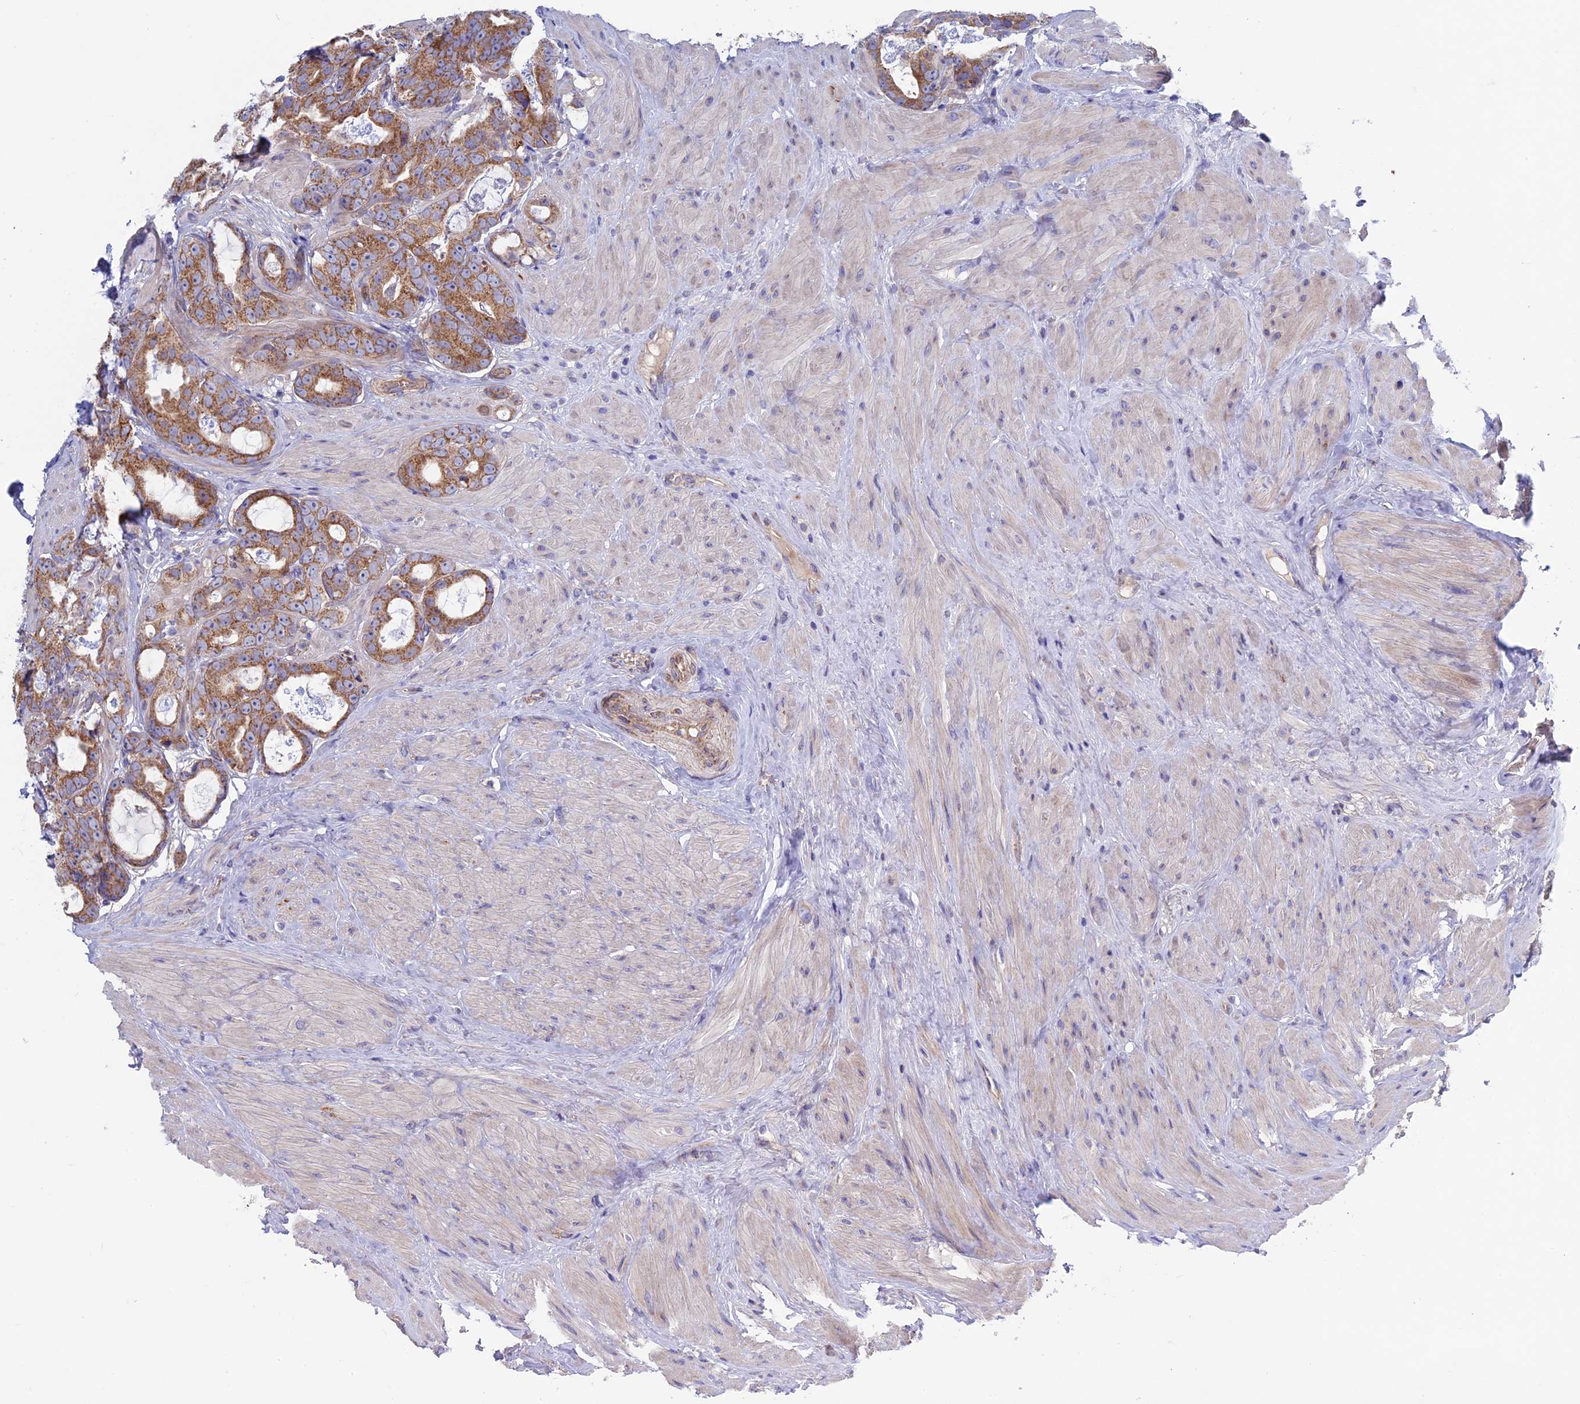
{"staining": {"intensity": "moderate", "quantity": ">75%", "location": "cytoplasmic/membranous"}, "tissue": "prostate cancer", "cell_type": "Tumor cells", "image_type": "cancer", "snomed": [{"axis": "morphology", "description": "Adenocarcinoma, Low grade"}, {"axis": "topography", "description": "Prostate"}], "caption": "The micrograph displays immunohistochemical staining of prostate cancer. There is moderate cytoplasmic/membranous positivity is appreciated in approximately >75% of tumor cells. (Stains: DAB (3,3'-diaminobenzidine) in brown, nuclei in blue, Microscopy: brightfield microscopy at high magnification).", "gene": "ETFDH", "patient": {"sex": "male", "age": 71}}